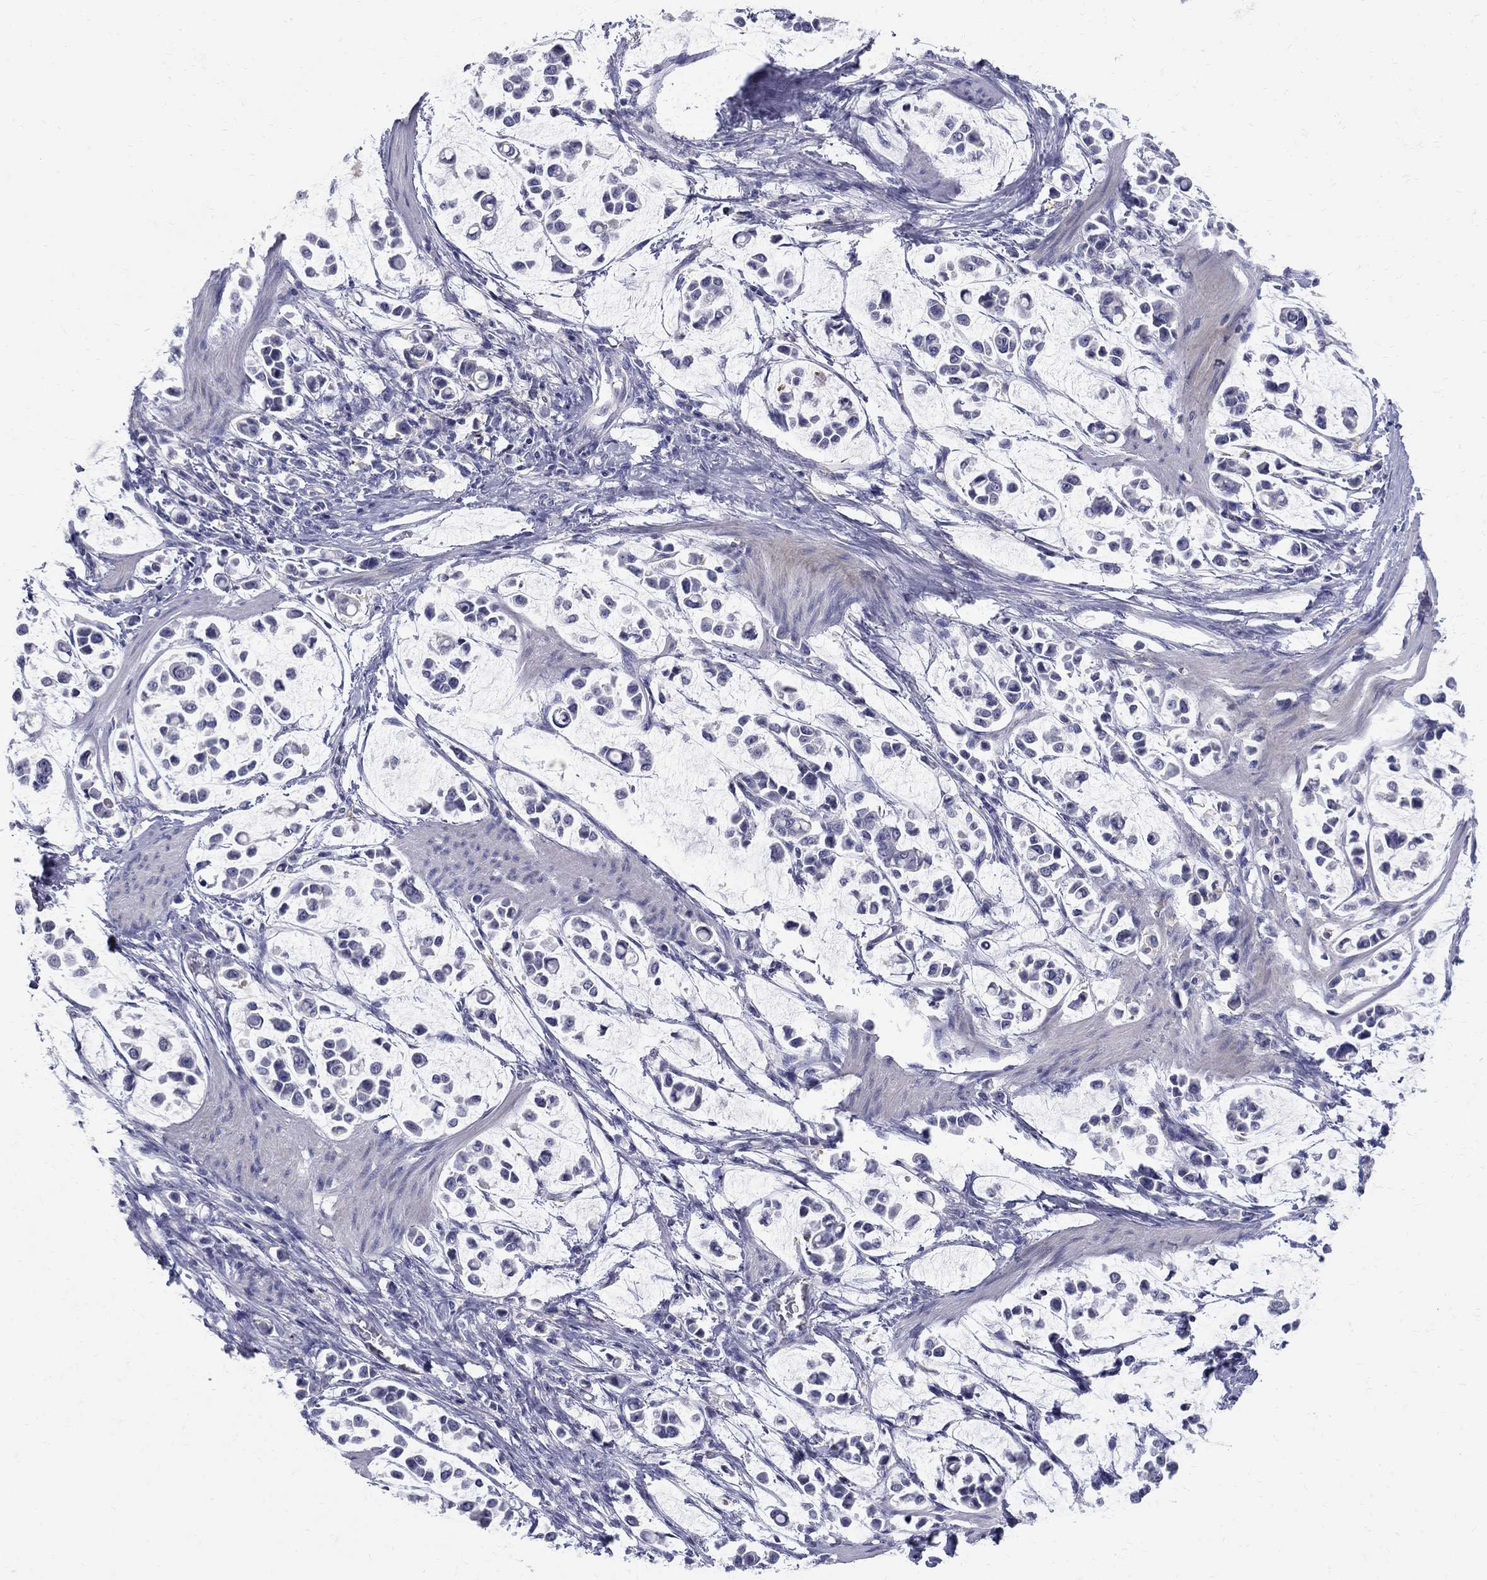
{"staining": {"intensity": "negative", "quantity": "none", "location": "none"}, "tissue": "stomach cancer", "cell_type": "Tumor cells", "image_type": "cancer", "snomed": [{"axis": "morphology", "description": "Adenocarcinoma, NOS"}, {"axis": "topography", "description": "Stomach"}], "caption": "High power microscopy photomicrograph of an IHC micrograph of adenocarcinoma (stomach), revealing no significant positivity in tumor cells.", "gene": "TP53TG5", "patient": {"sex": "male", "age": 82}}